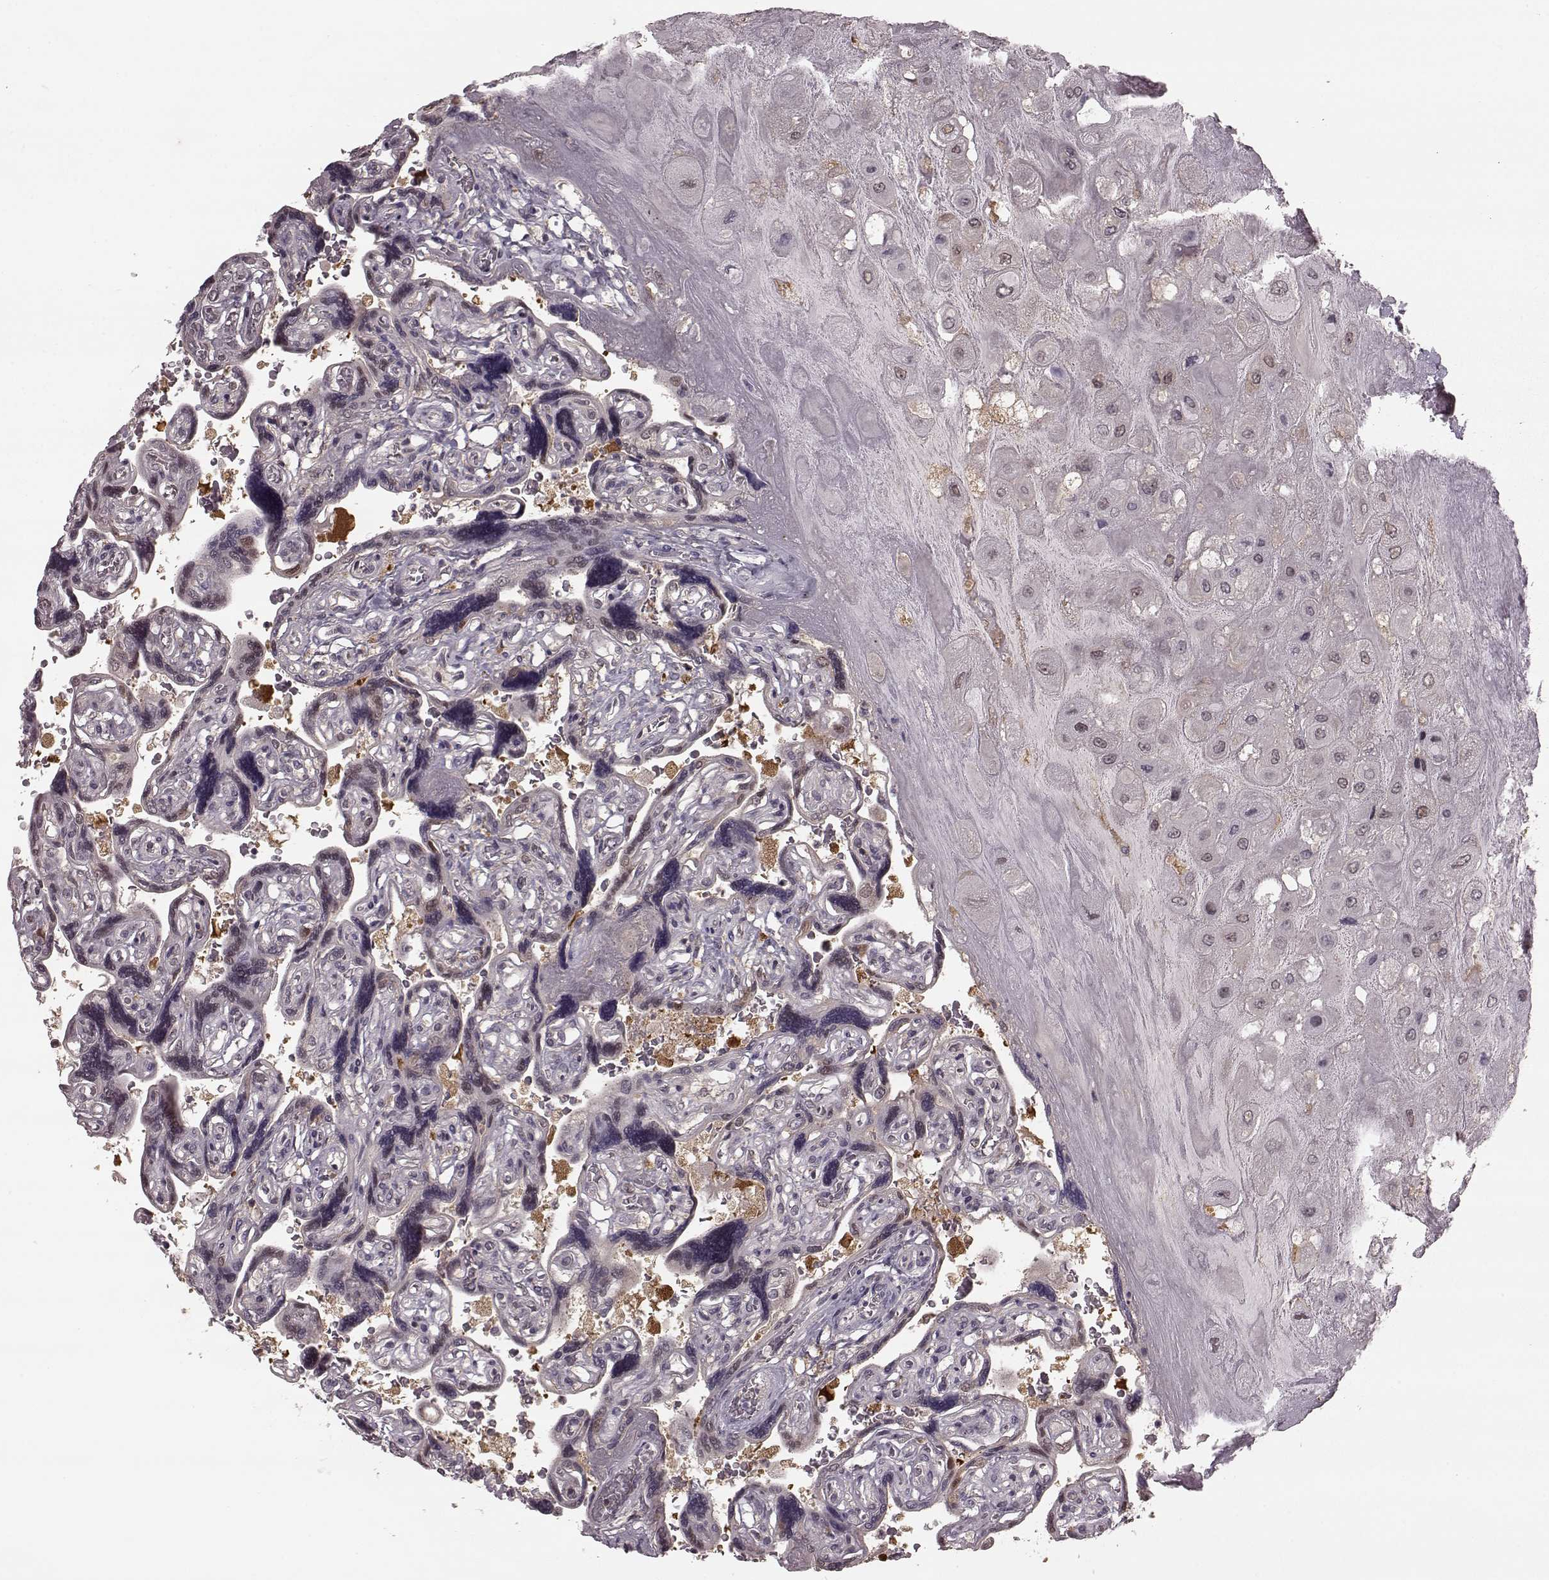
{"staining": {"intensity": "negative", "quantity": "none", "location": "none"}, "tissue": "placenta", "cell_type": "Decidual cells", "image_type": "normal", "snomed": [{"axis": "morphology", "description": "Normal tissue, NOS"}, {"axis": "topography", "description": "Placenta"}], "caption": "Immunohistochemistry image of normal placenta: placenta stained with DAB exhibits no significant protein staining in decidual cells. (DAB (3,3'-diaminobenzidine) IHC, high magnification).", "gene": "GSS", "patient": {"sex": "female", "age": 32}}